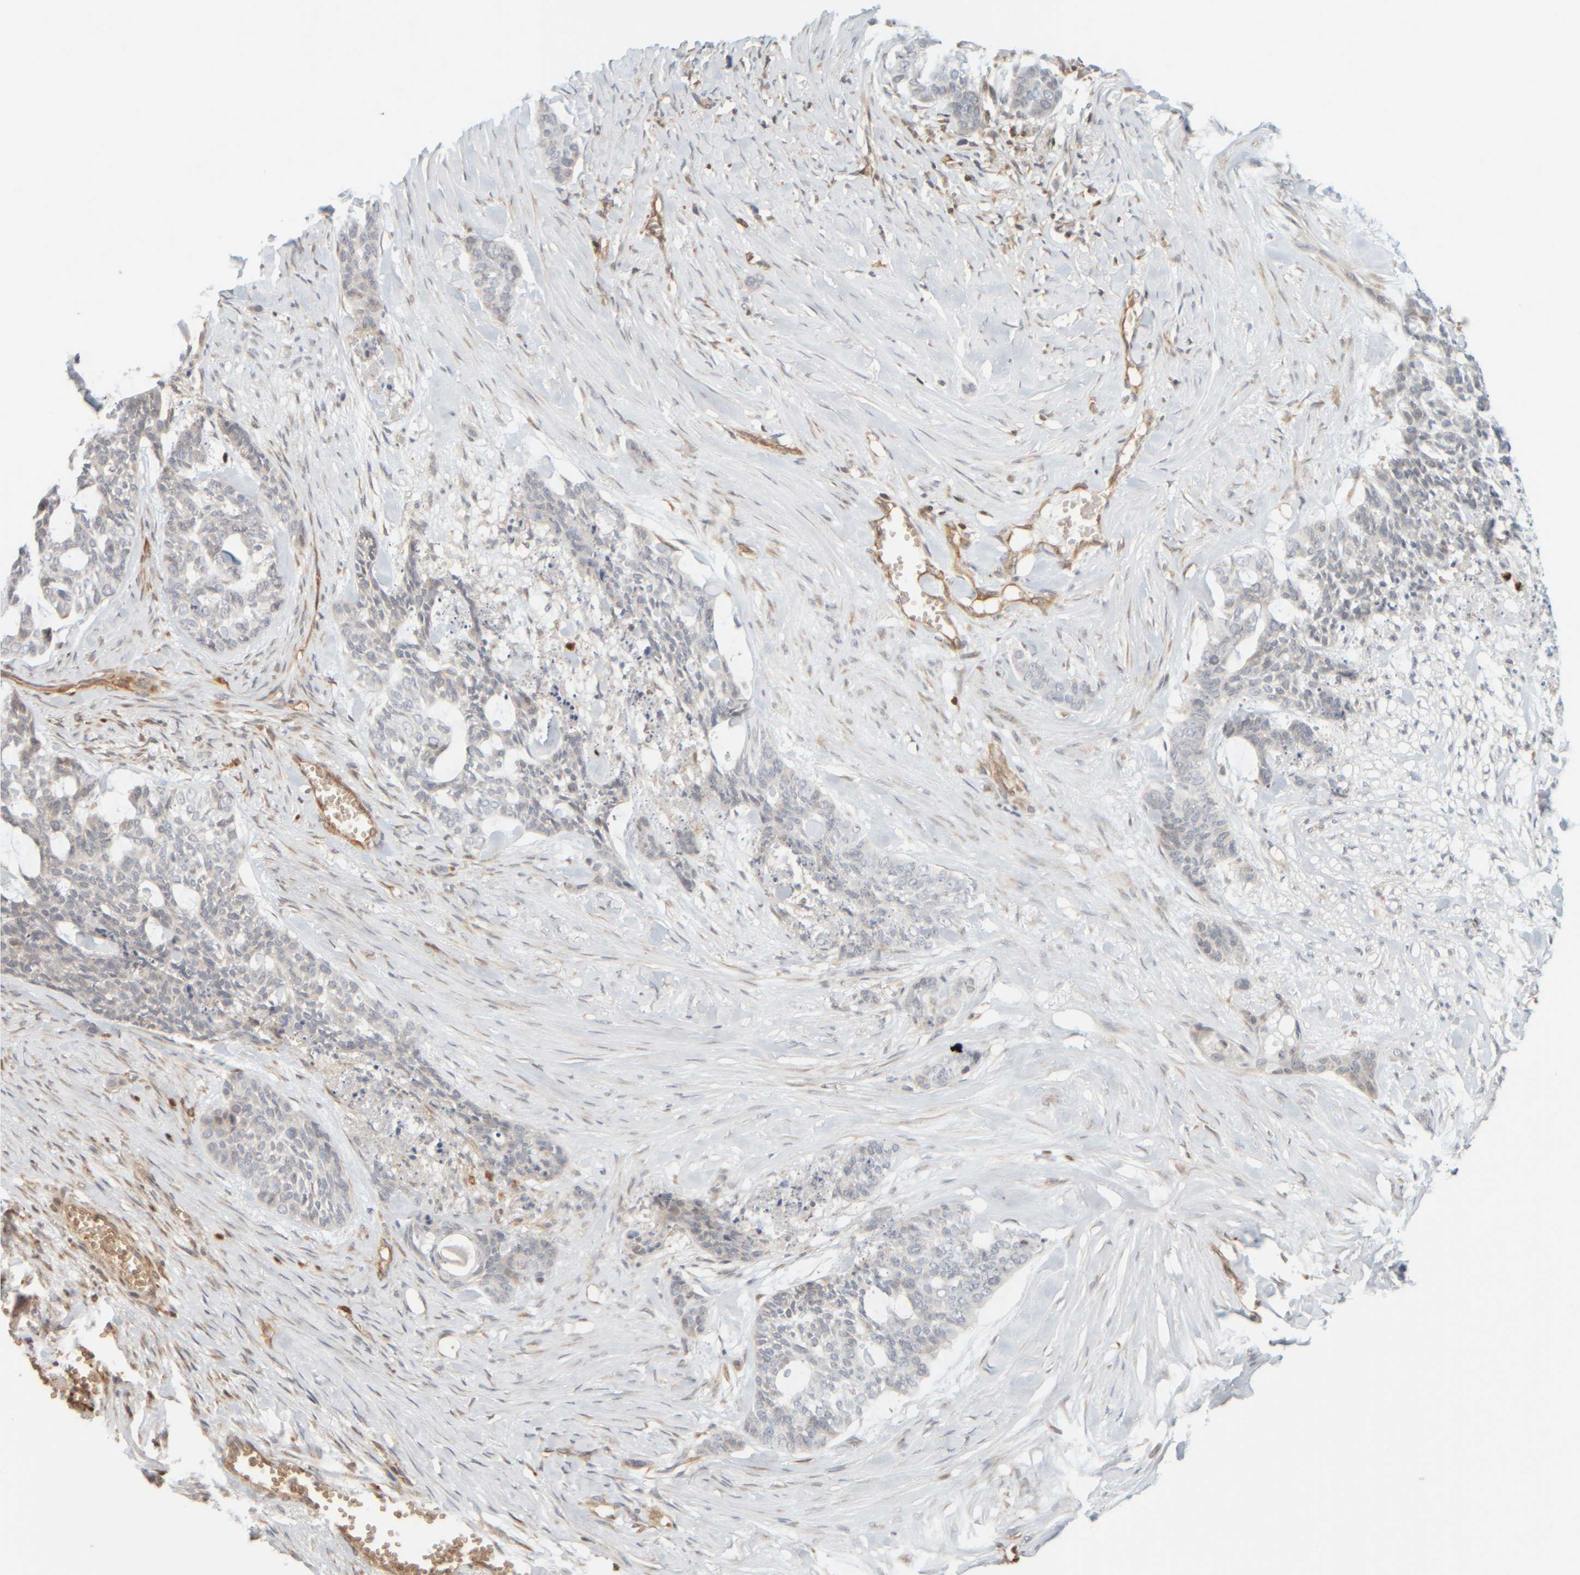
{"staining": {"intensity": "negative", "quantity": "none", "location": "none"}, "tissue": "skin cancer", "cell_type": "Tumor cells", "image_type": "cancer", "snomed": [{"axis": "morphology", "description": "Basal cell carcinoma"}, {"axis": "topography", "description": "Skin"}], "caption": "Immunohistochemistry (IHC) photomicrograph of human skin cancer (basal cell carcinoma) stained for a protein (brown), which displays no expression in tumor cells.", "gene": "PTGES3L-AARSD1", "patient": {"sex": "female", "age": 64}}